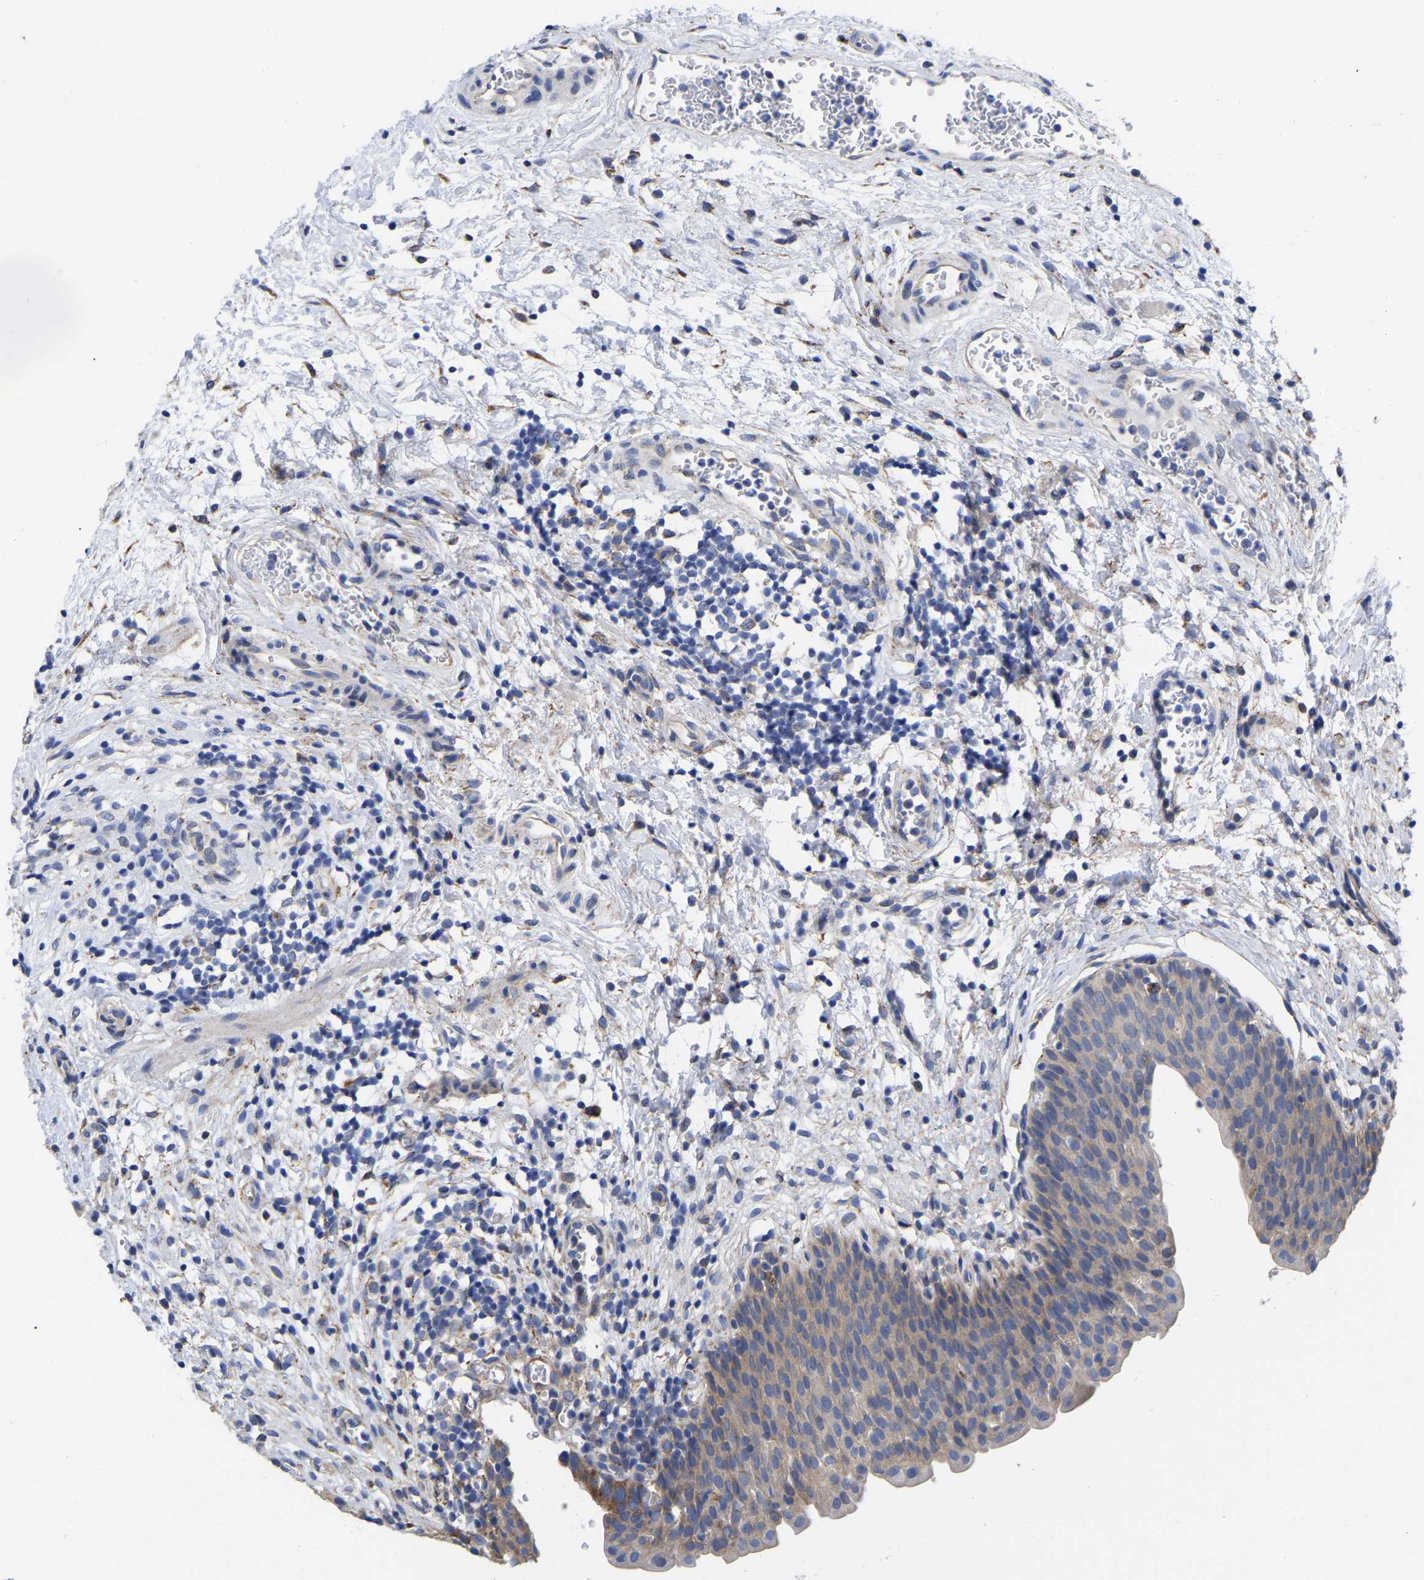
{"staining": {"intensity": "moderate", "quantity": ">75%", "location": "cytoplasmic/membranous"}, "tissue": "urinary bladder", "cell_type": "Urothelial cells", "image_type": "normal", "snomed": [{"axis": "morphology", "description": "Normal tissue, NOS"}, {"axis": "topography", "description": "Urinary bladder"}], "caption": "Brown immunohistochemical staining in benign urinary bladder exhibits moderate cytoplasmic/membranous expression in approximately >75% of urothelial cells. Immunohistochemistry stains the protein in brown and the nuclei are stained blue.", "gene": "CFAP298", "patient": {"sex": "male", "age": 37}}